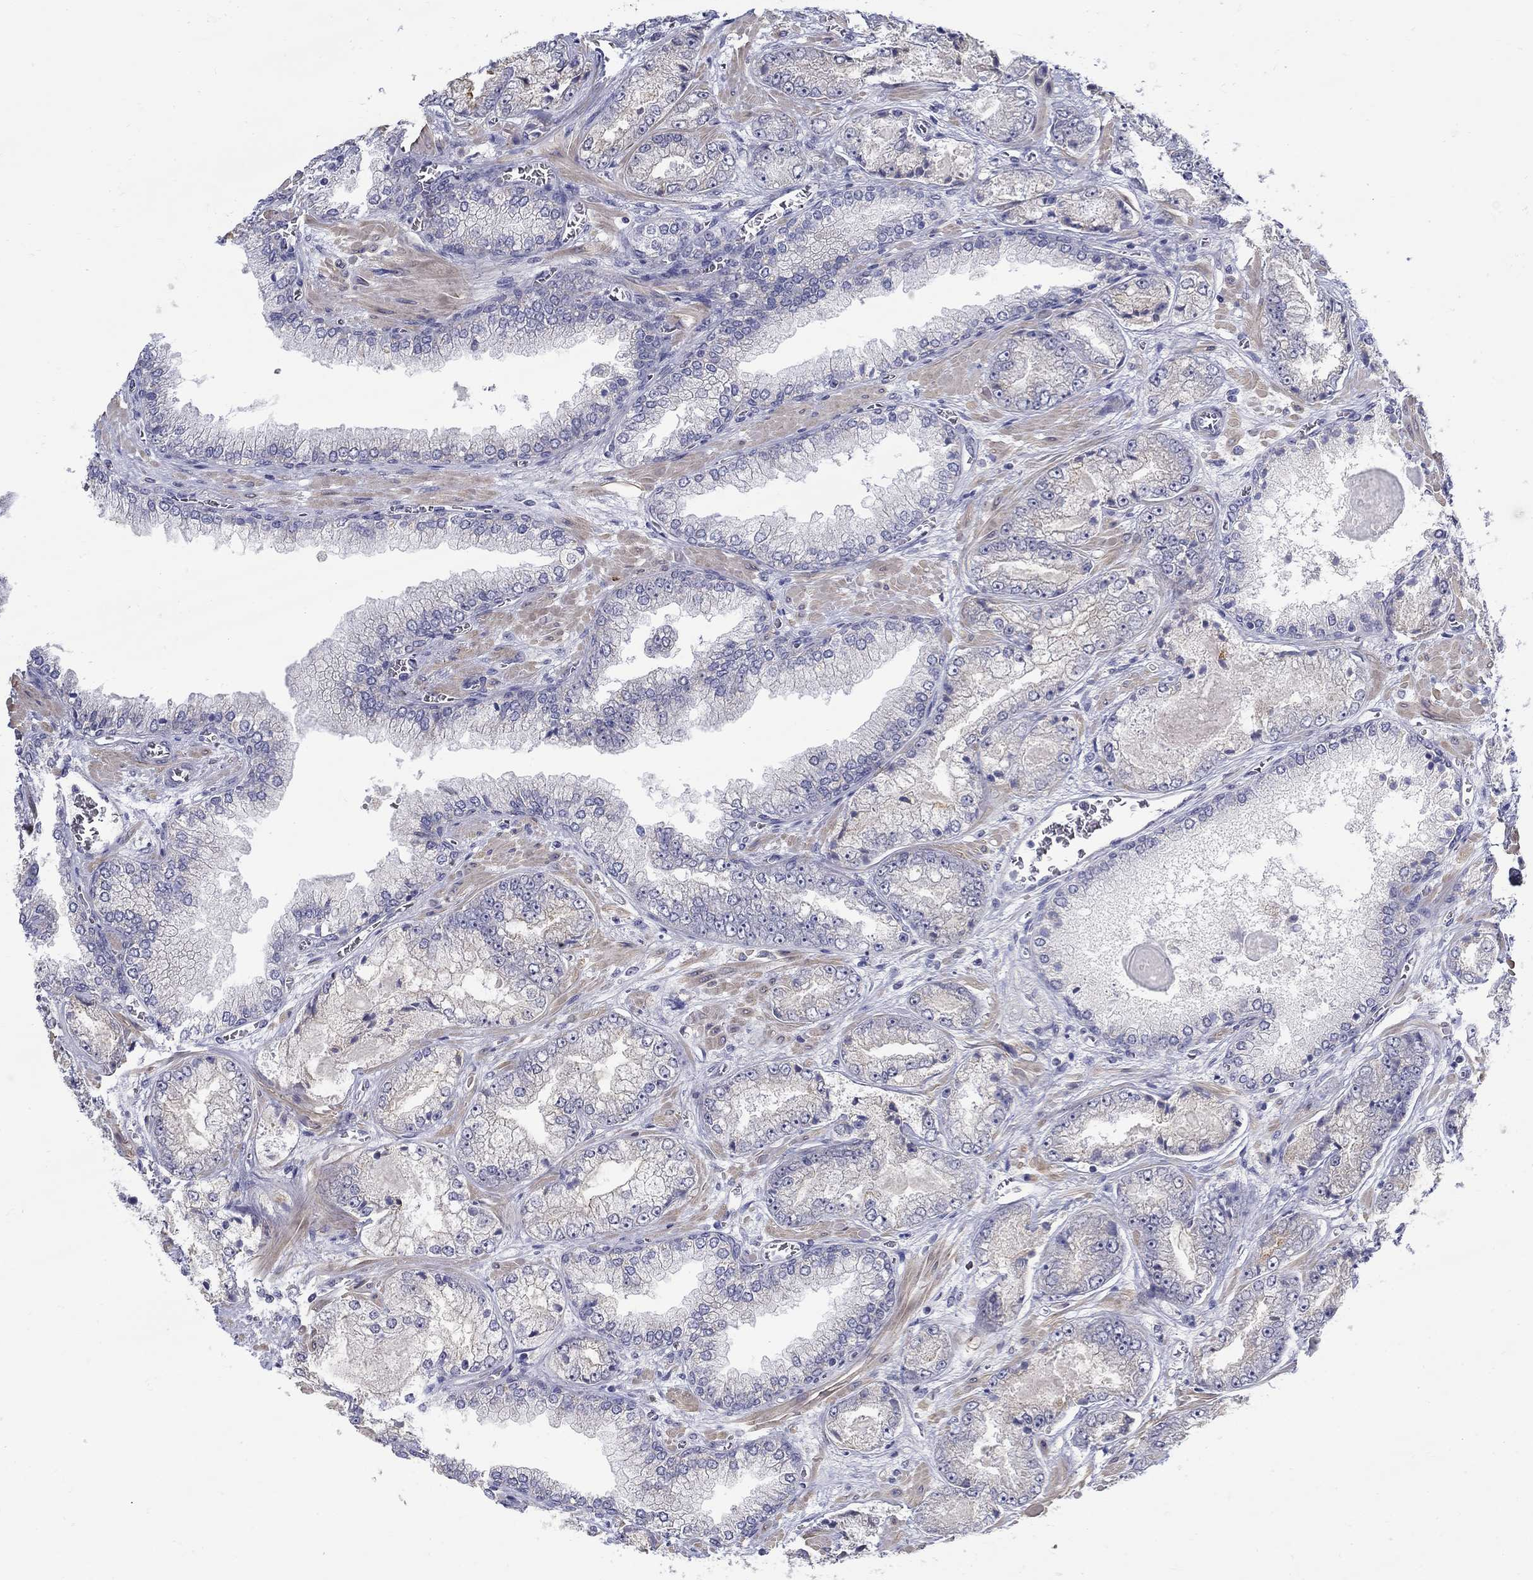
{"staining": {"intensity": "negative", "quantity": "none", "location": "none"}, "tissue": "prostate cancer", "cell_type": "Tumor cells", "image_type": "cancer", "snomed": [{"axis": "morphology", "description": "Adenocarcinoma, Low grade"}, {"axis": "topography", "description": "Prostate"}], "caption": "High power microscopy micrograph of an immunohistochemistry histopathology image of adenocarcinoma (low-grade) (prostate), revealing no significant staining in tumor cells.", "gene": "ABCA4", "patient": {"sex": "male", "age": 57}}